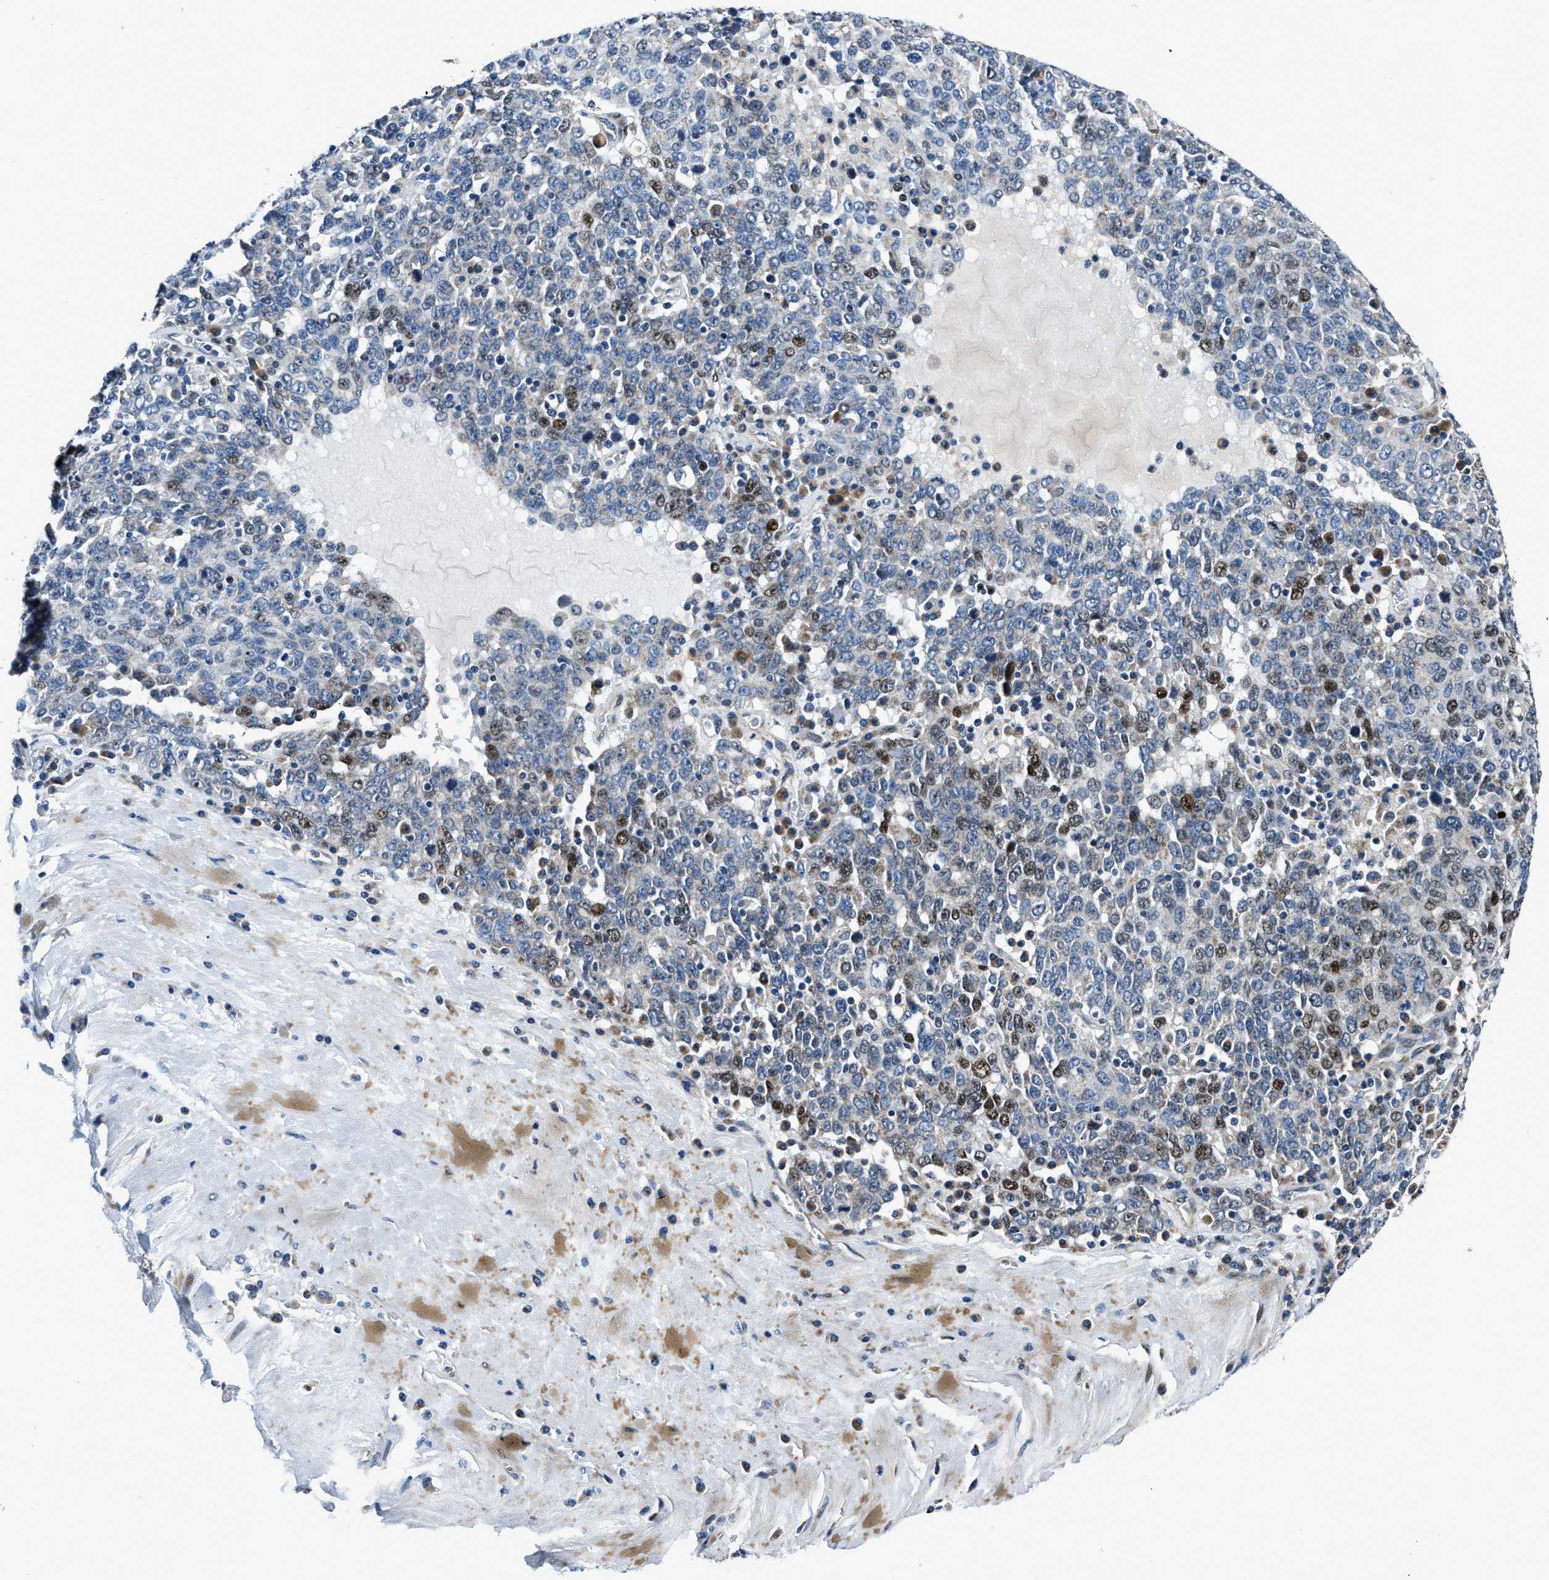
{"staining": {"intensity": "moderate", "quantity": "<25%", "location": "nuclear"}, "tissue": "ovarian cancer", "cell_type": "Tumor cells", "image_type": "cancer", "snomed": [{"axis": "morphology", "description": "Carcinoma, endometroid"}, {"axis": "topography", "description": "Ovary"}], "caption": "IHC staining of ovarian endometroid carcinoma, which demonstrates low levels of moderate nuclear positivity in about <25% of tumor cells indicating moderate nuclear protein expression. The staining was performed using DAB (brown) for protein detection and nuclei were counterstained in hematoxylin (blue).", "gene": "EGR1", "patient": {"sex": "female", "age": 62}}